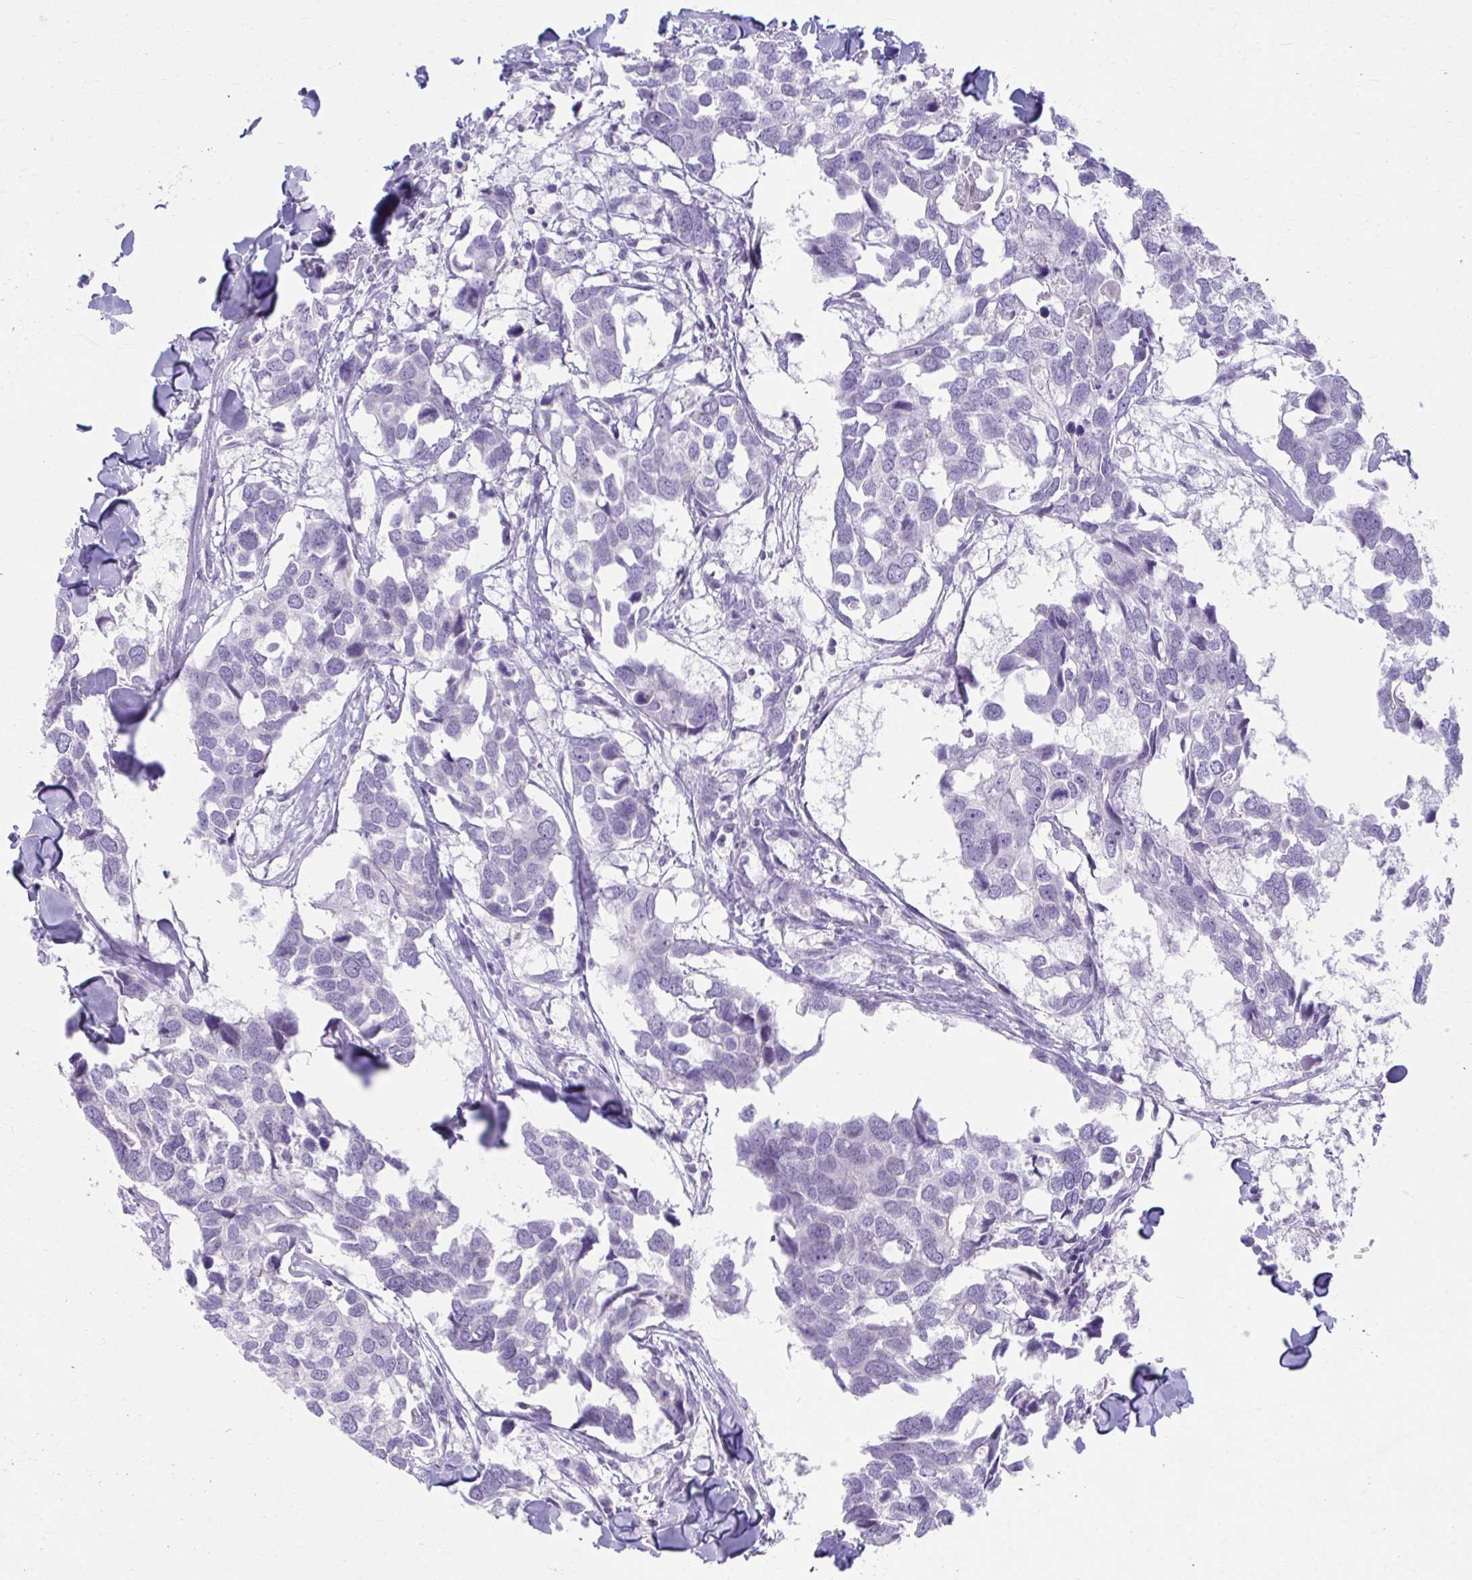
{"staining": {"intensity": "negative", "quantity": "none", "location": "none"}, "tissue": "breast cancer", "cell_type": "Tumor cells", "image_type": "cancer", "snomed": [{"axis": "morphology", "description": "Duct carcinoma"}, {"axis": "topography", "description": "Breast"}], "caption": "DAB immunohistochemical staining of breast cancer displays no significant staining in tumor cells.", "gene": "OR7A5", "patient": {"sex": "female", "age": 83}}